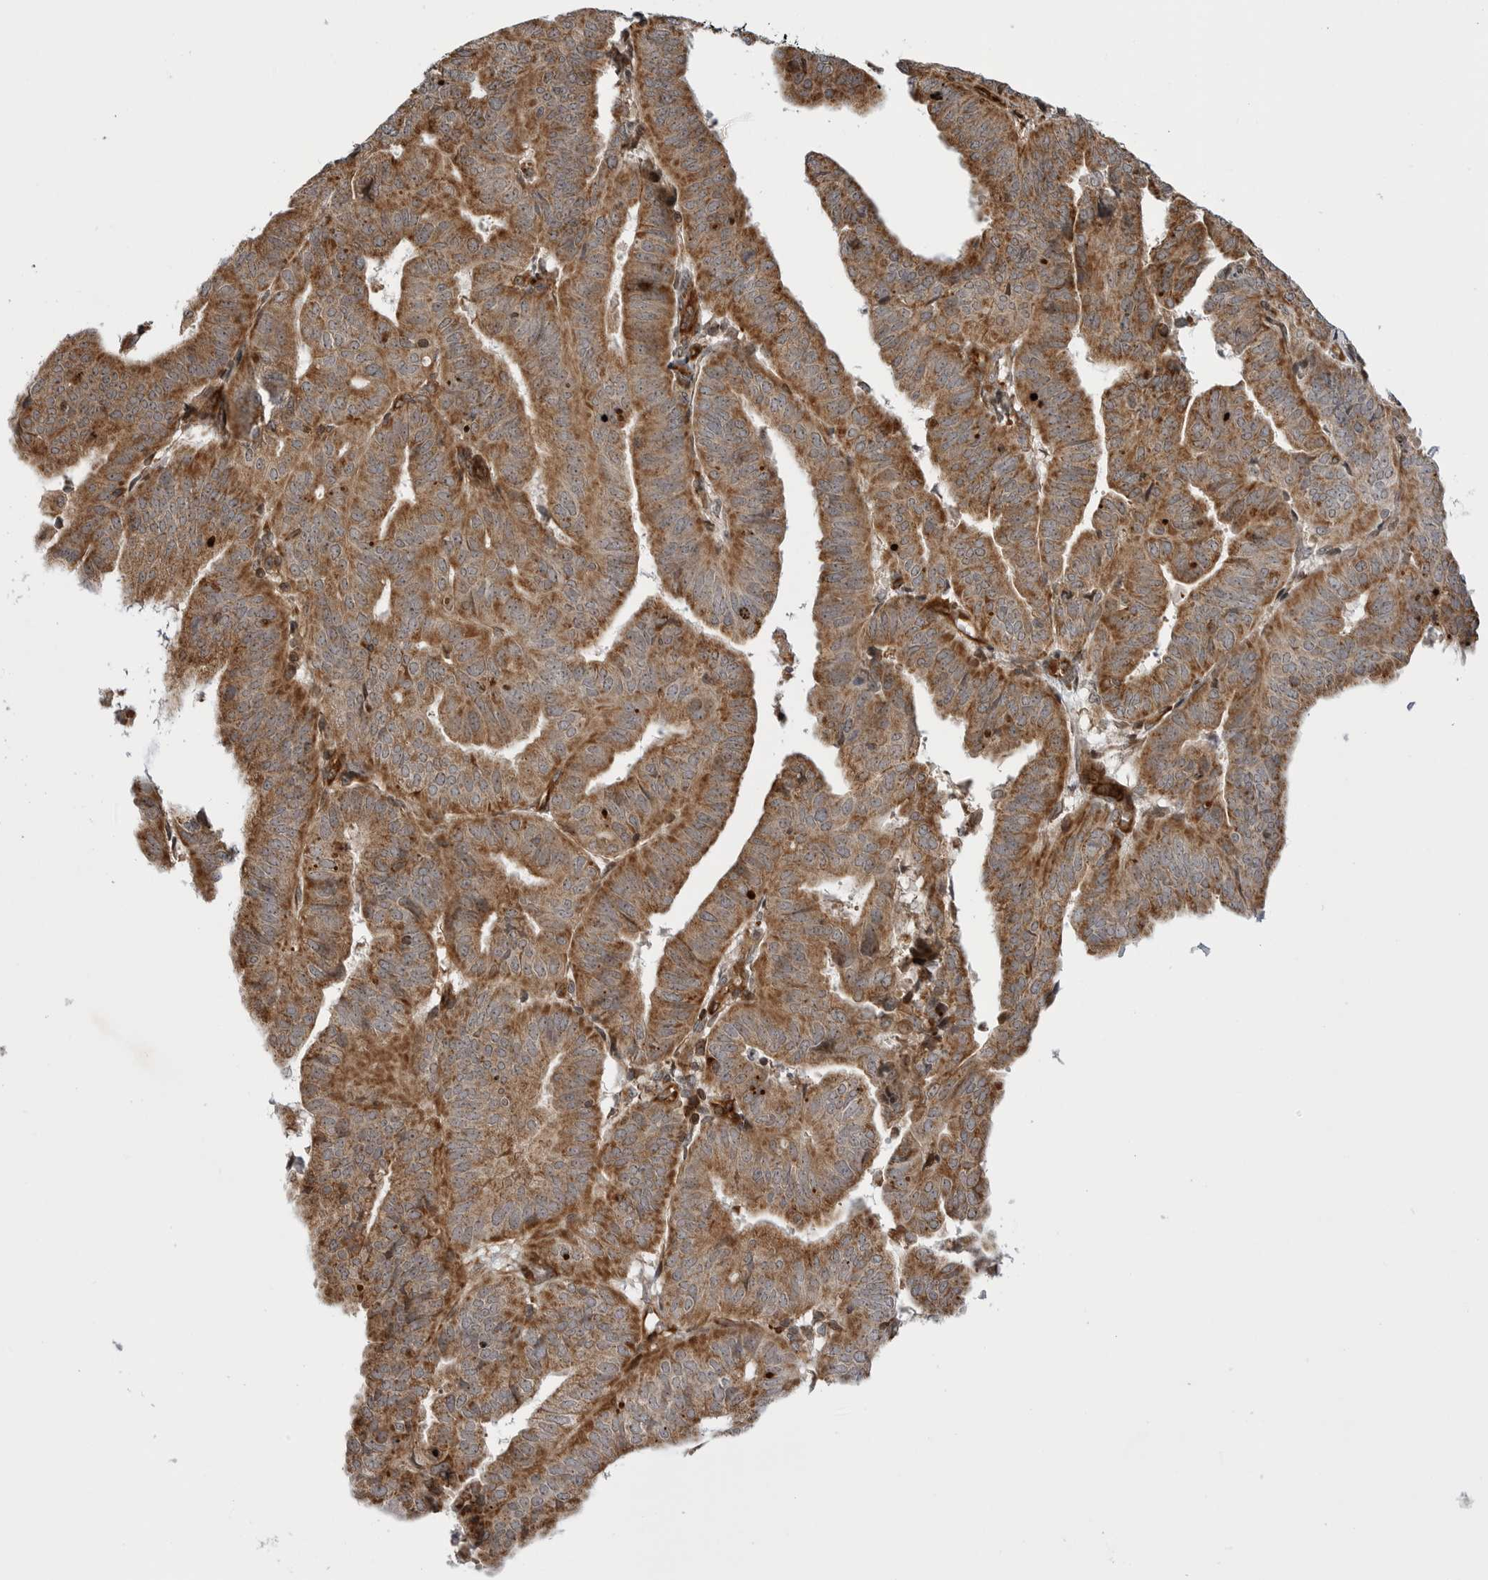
{"staining": {"intensity": "moderate", "quantity": ">75%", "location": "cytoplasmic/membranous"}, "tissue": "endometrial cancer", "cell_type": "Tumor cells", "image_type": "cancer", "snomed": [{"axis": "morphology", "description": "Adenocarcinoma, NOS"}, {"axis": "topography", "description": "Uterus"}], "caption": "Protein staining by immunohistochemistry (IHC) displays moderate cytoplasmic/membranous staining in about >75% of tumor cells in endometrial adenocarcinoma.", "gene": "ABL1", "patient": {"sex": "female", "age": 77}}